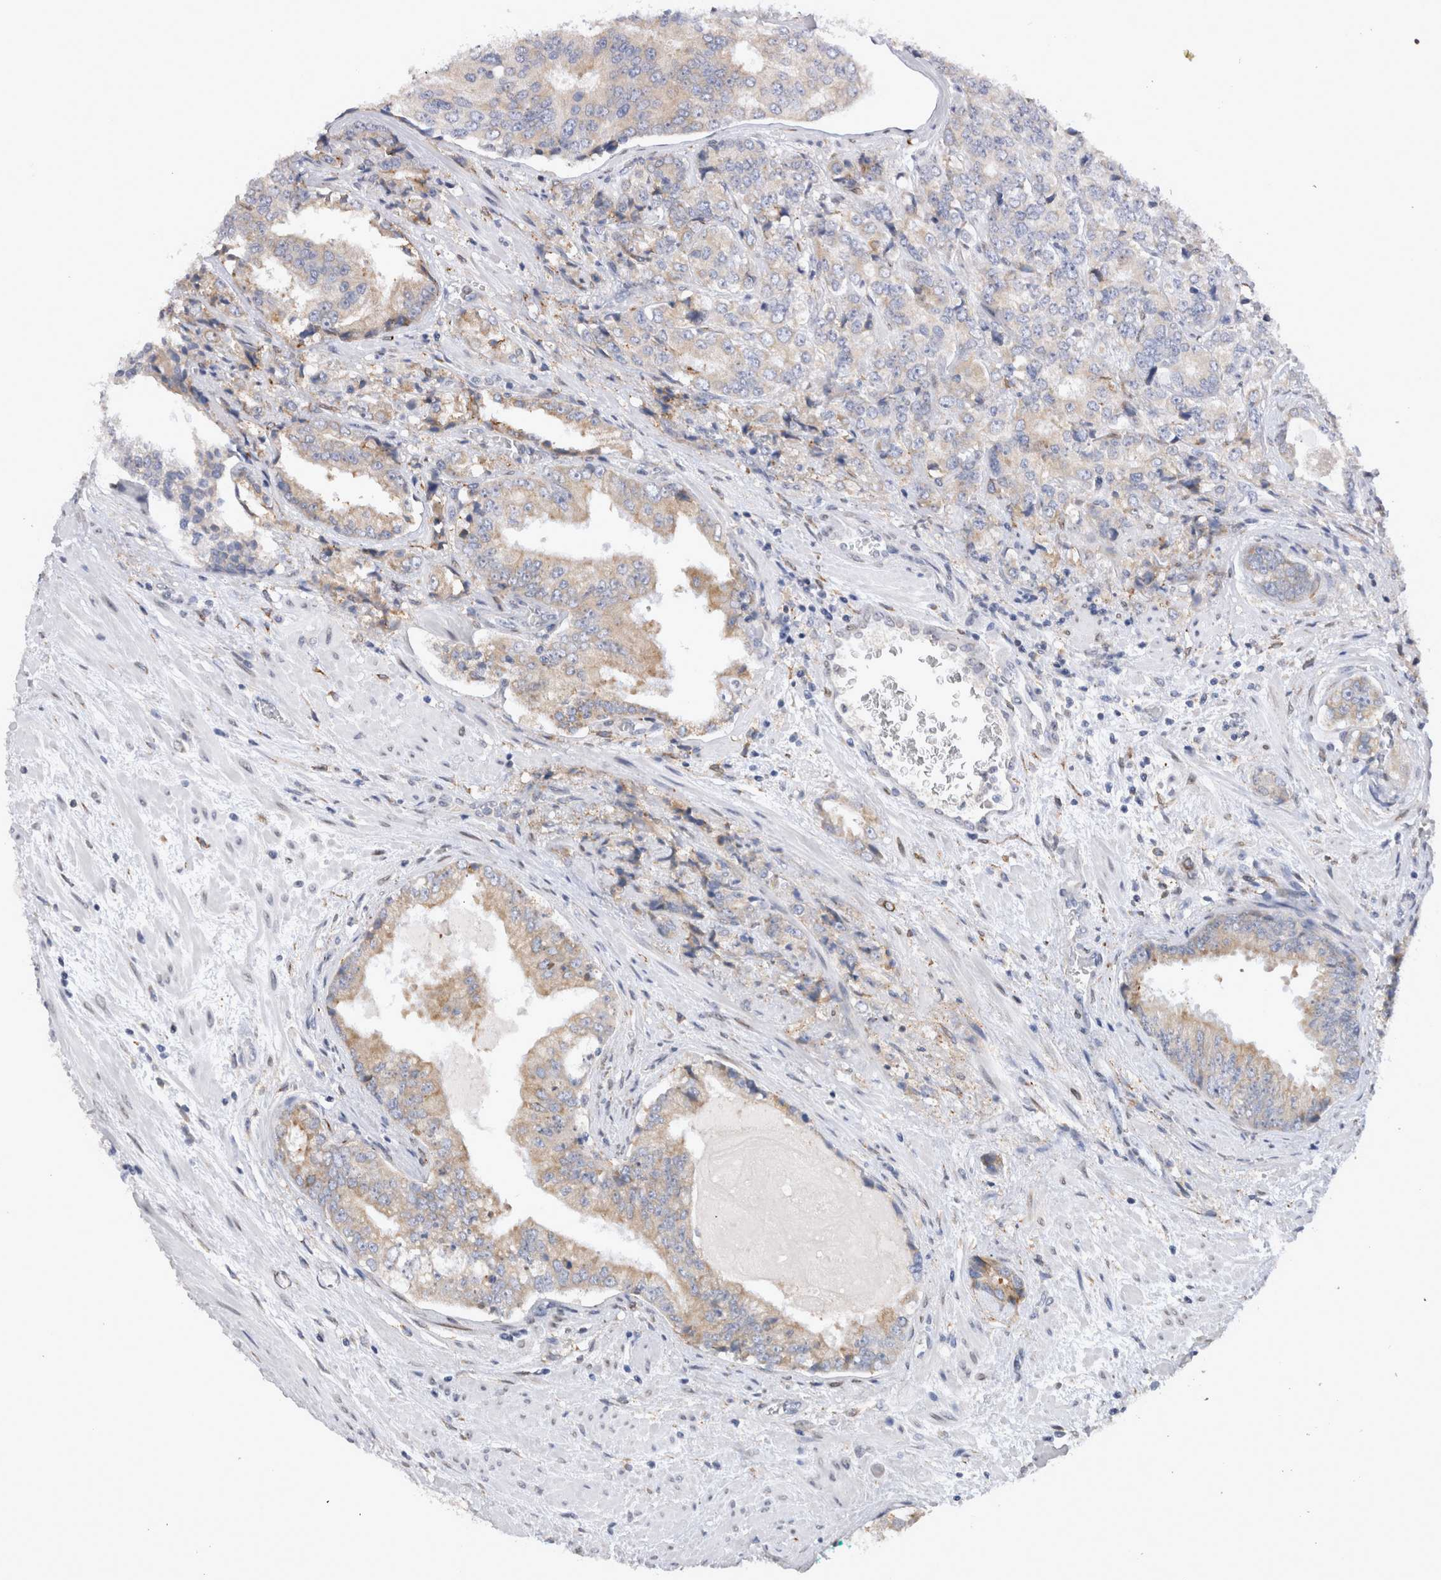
{"staining": {"intensity": "weak", "quantity": "25%-75%", "location": "cytoplasmic/membranous"}, "tissue": "prostate cancer", "cell_type": "Tumor cells", "image_type": "cancer", "snomed": [{"axis": "morphology", "description": "Adenocarcinoma, High grade"}, {"axis": "topography", "description": "Prostate"}], "caption": "Human prostate cancer (high-grade adenocarcinoma) stained with a protein marker shows weak staining in tumor cells.", "gene": "VCPIP1", "patient": {"sex": "male", "age": 58}}